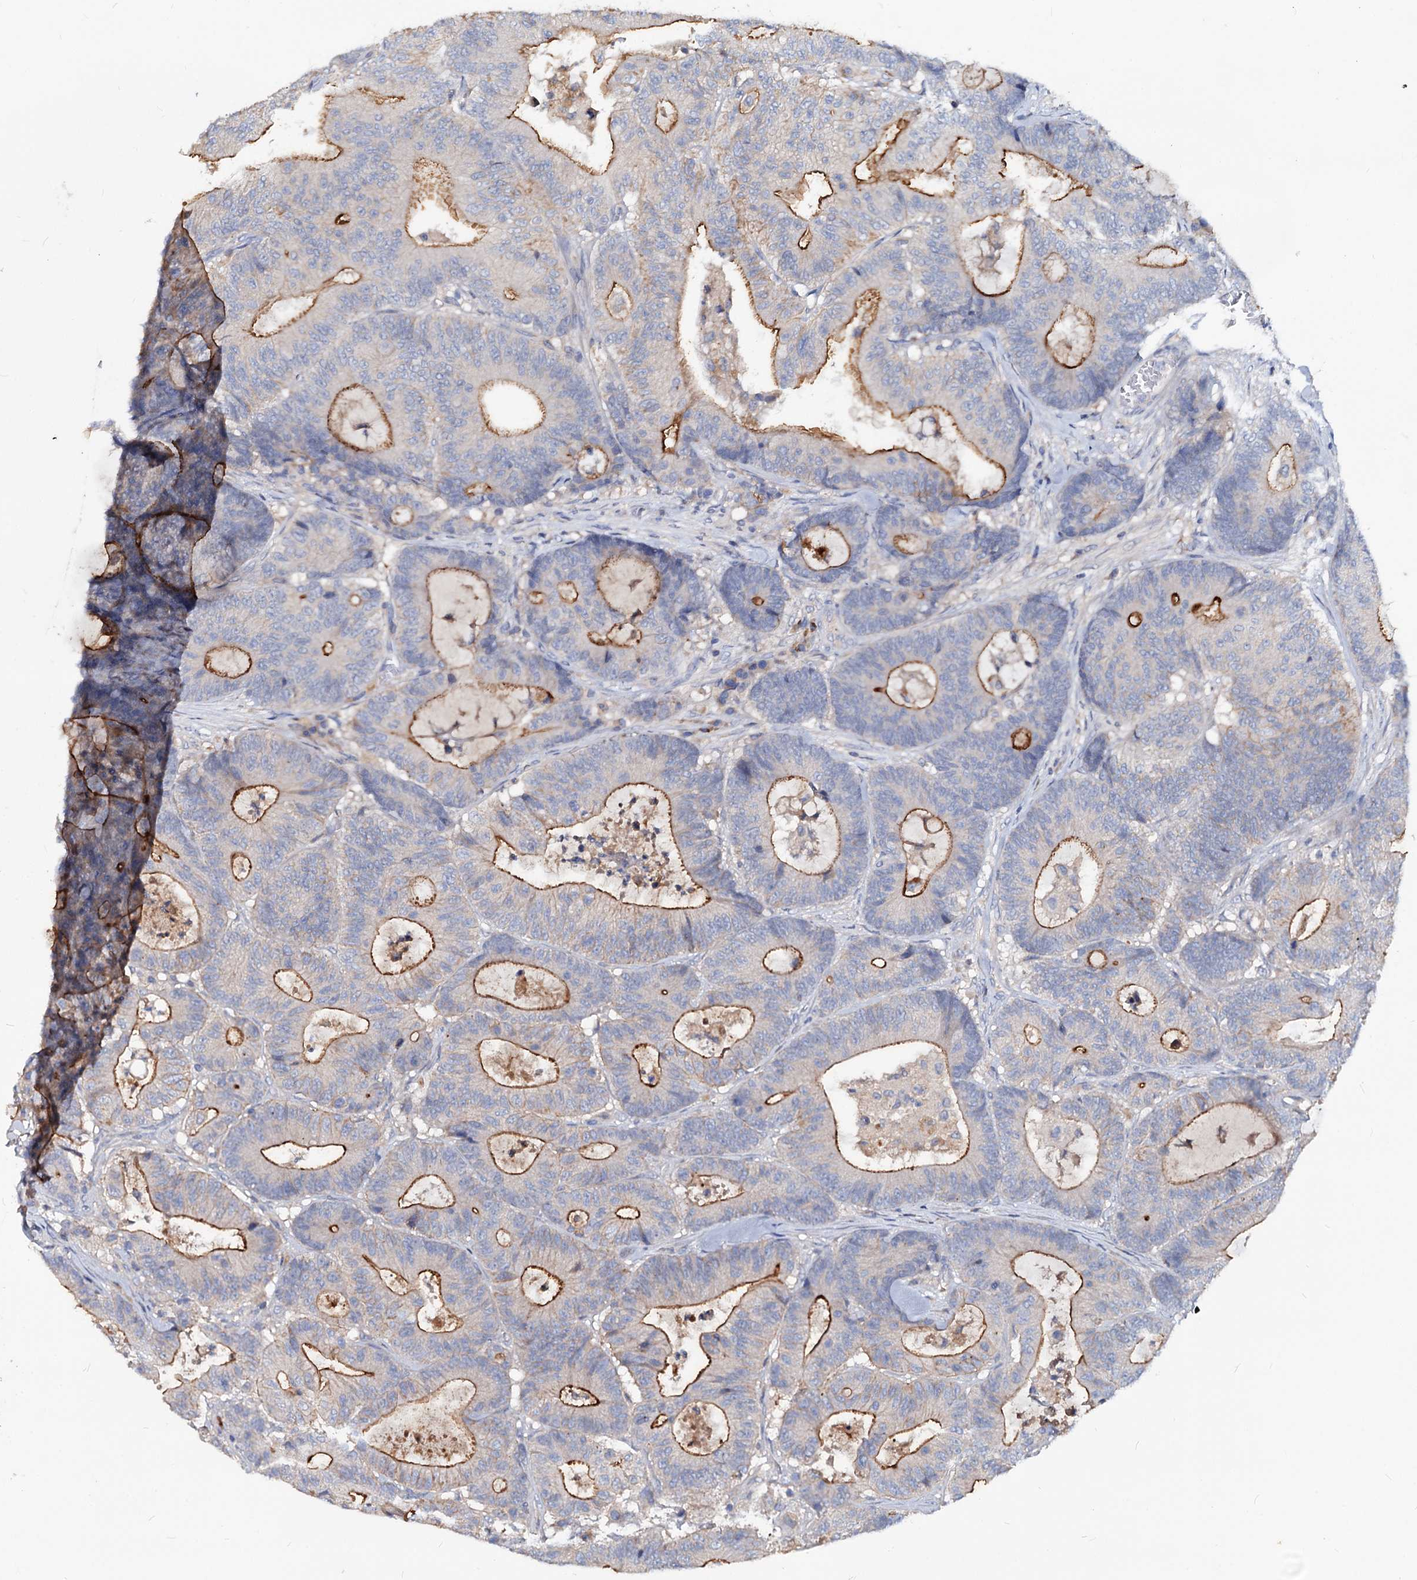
{"staining": {"intensity": "moderate", "quantity": ">75%", "location": "cytoplasmic/membranous"}, "tissue": "colorectal cancer", "cell_type": "Tumor cells", "image_type": "cancer", "snomed": [{"axis": "morphology", "description": "Adenocarcinoma, NOS"}, {"axis": "topography", "description": "Colon"}], "caption": "Immunohistochemistry (IHC) photomicrograph of neoplastic tissue: adenocarcinoma (colorectal) stained using immunohistochemistry reveals medium levels of moderate protein expression localized specifically in the cytoplasmic/membranous of tumor cells, appearing as a cytoplasmic/membranous brown color.", "gene": "ACY3", "patient": {"sex": "female", "age": 84}}